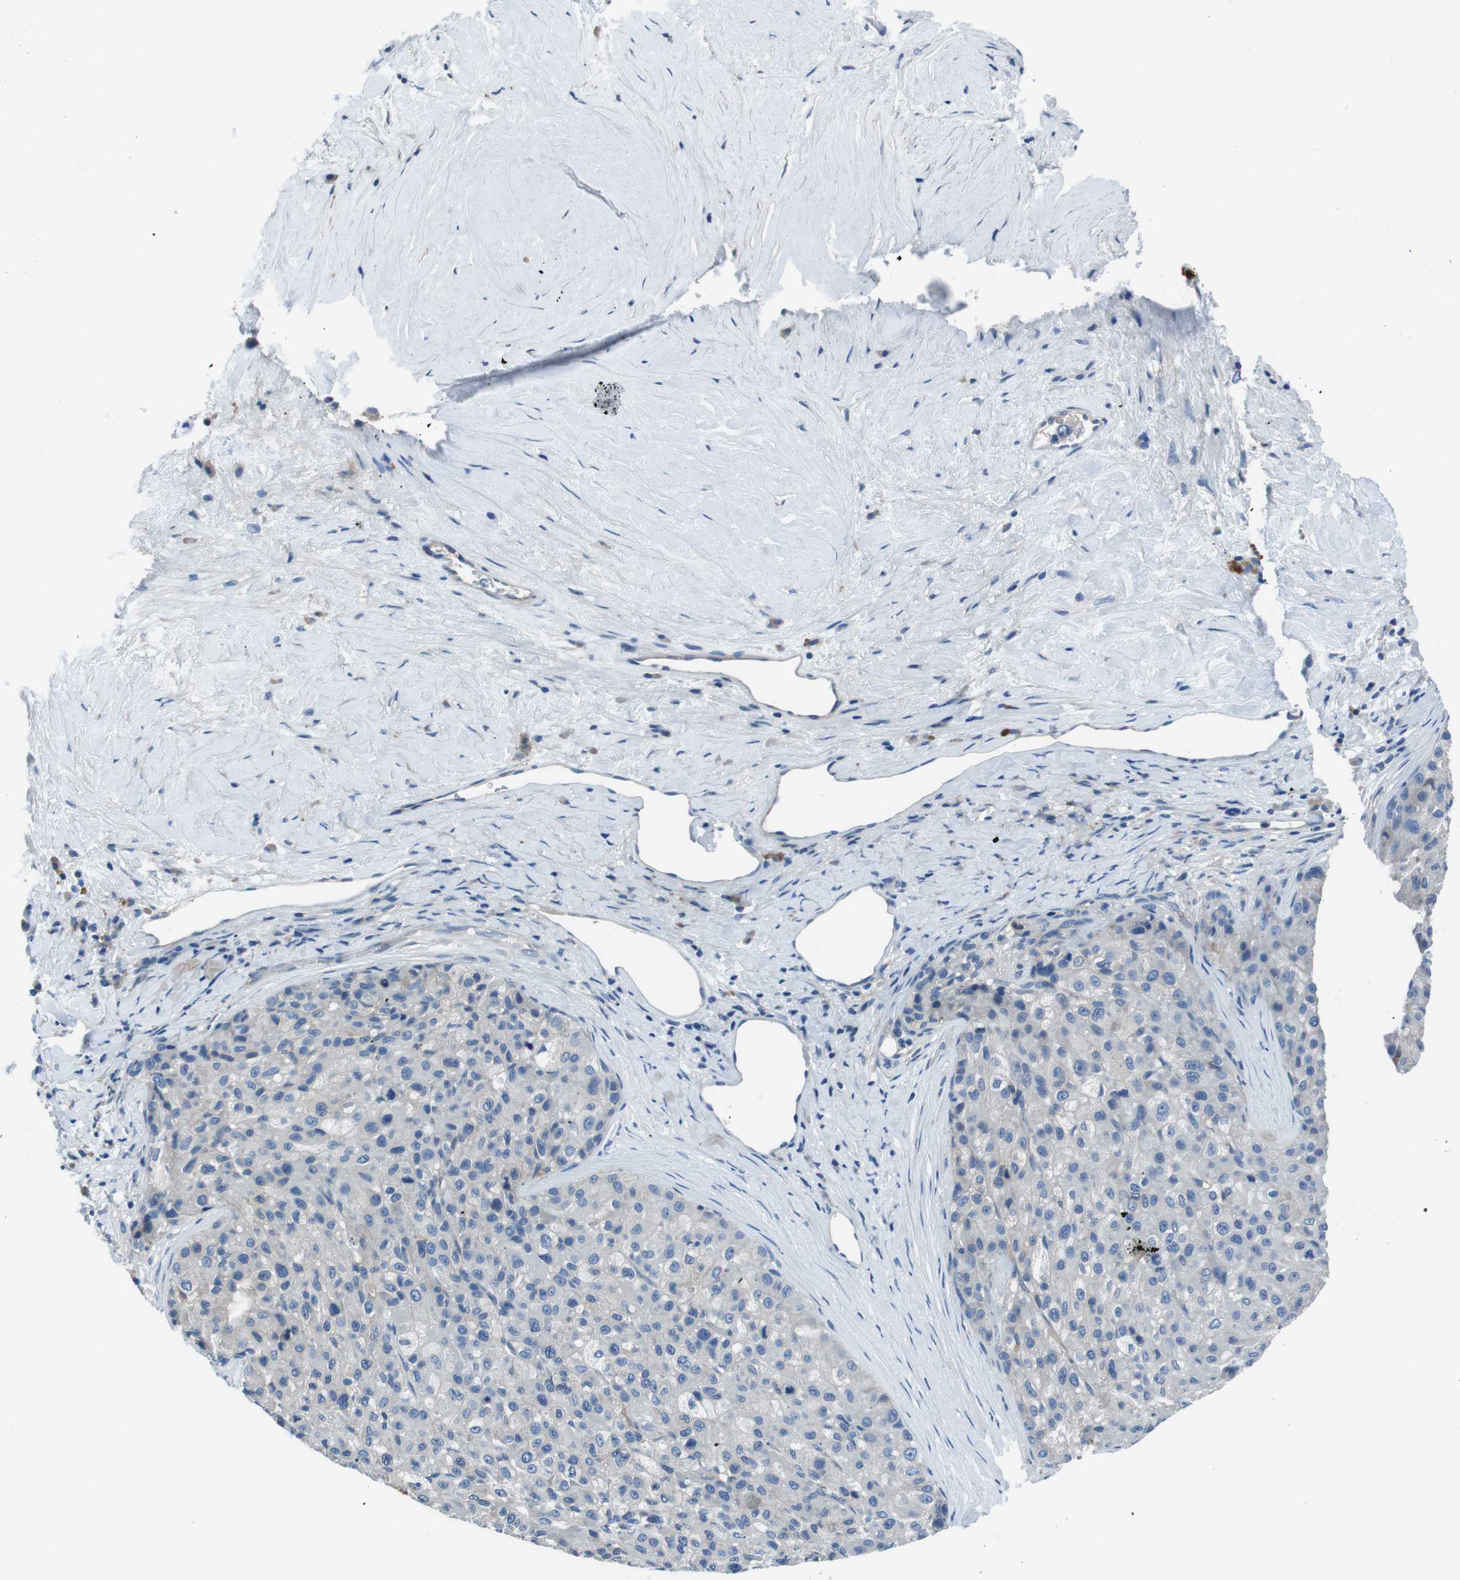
{"staining": {"intensity": "negative", "quantity": "none", "location": "none"}, "tissue": "liver cancer", "cell_type": "Tumor cells", "image_type": "cancer", "snomed": [{"axis": "morphology", "description": "Carcinoma, Hepatocellular, NOS"}, {"axis": "topography", "description": "Liver"}], "caption": "Liver cancer stained for a protein using IHC displays no expression tumor cells.", "gene": "TULP3", "patient": {"sex": "male", "age": 80}}